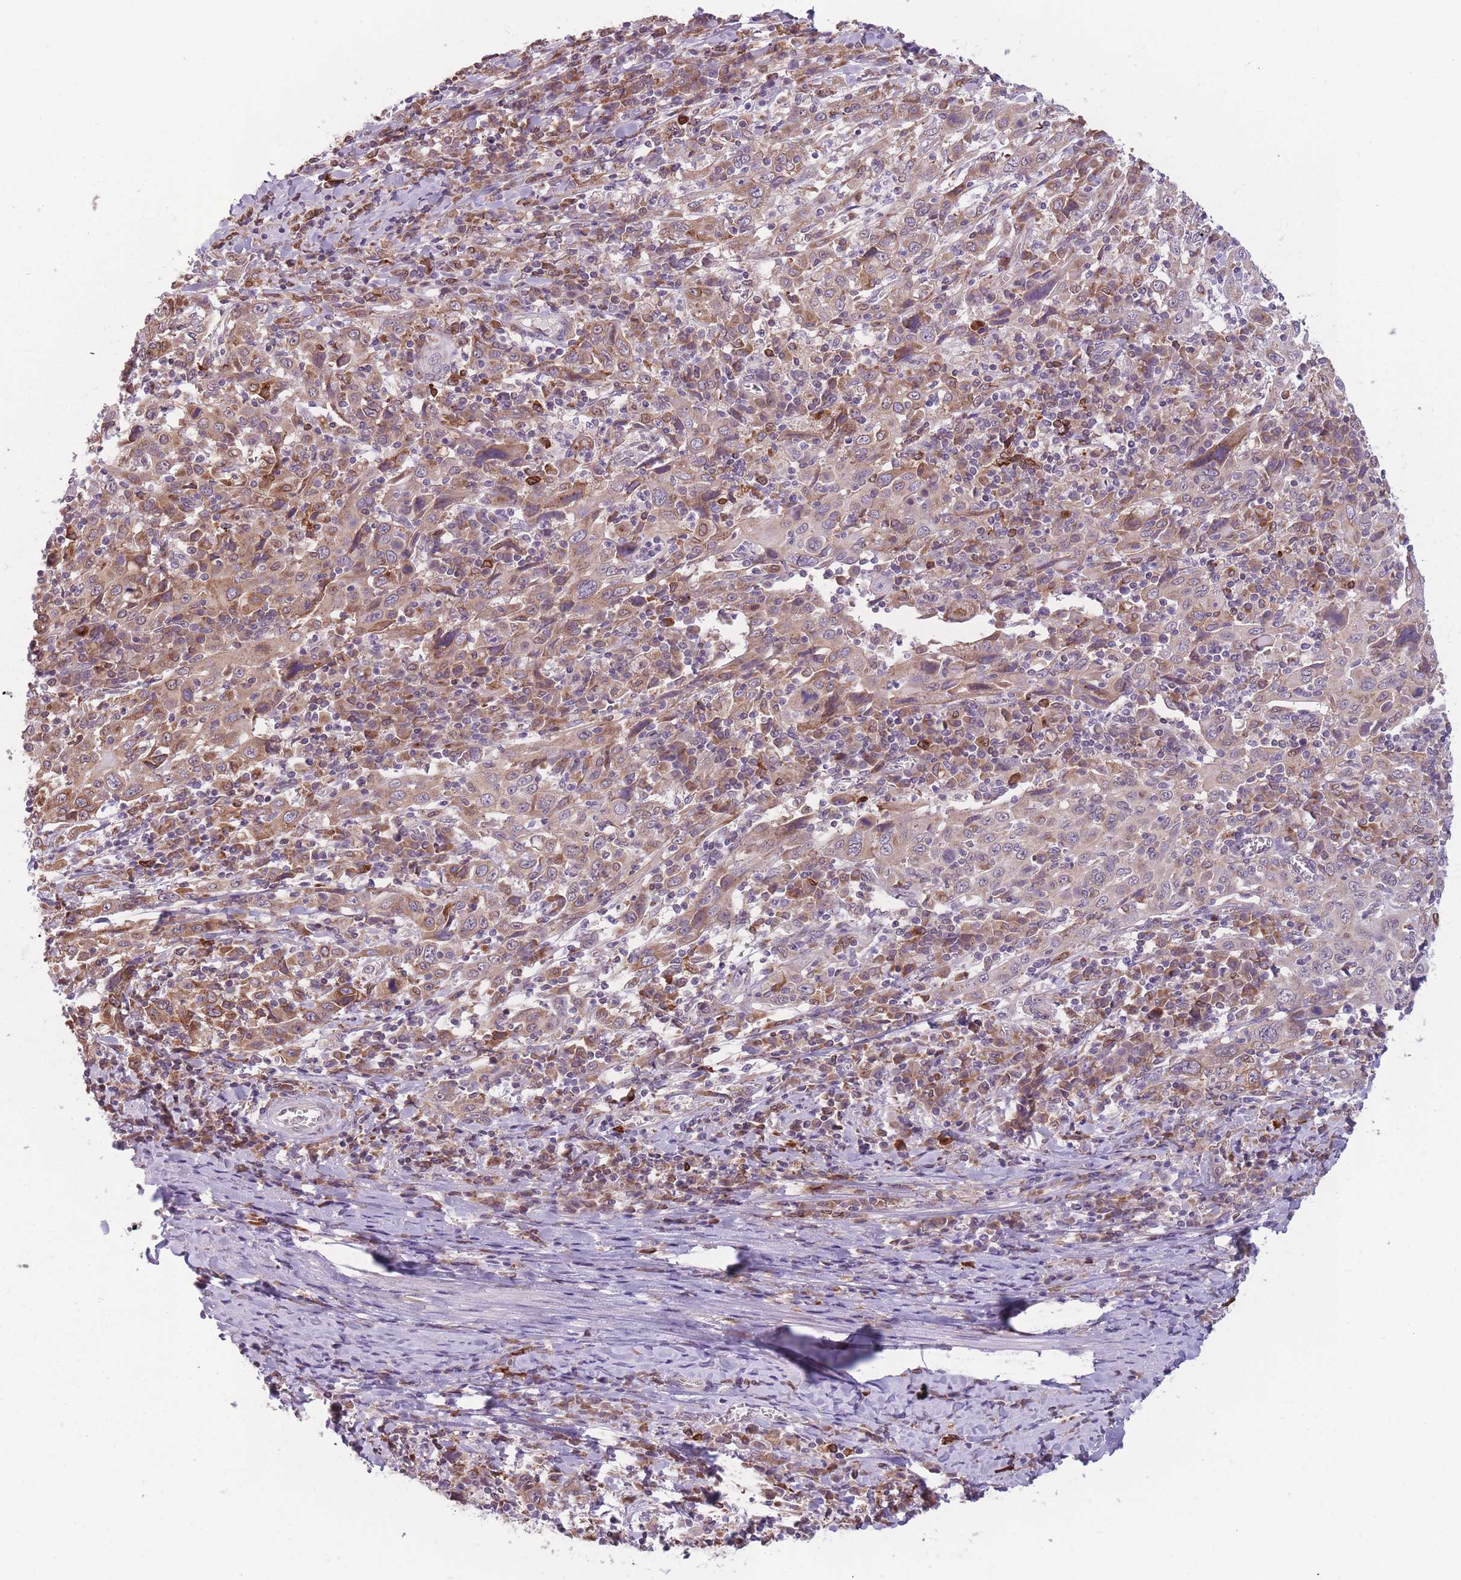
{"staining": {"intensity": "moderate", "quantity": ">75%", "location": "cytoplasmic/membranous"}, "tissue": "cervical cancer", "cell_type": "Tumor cells", "image_type": "cancer", "snomed": [{"axis": "morphology", "description": "Squamous cell carcinoma, NOS"}, {"axis": "topography", "description": "Cervix"}], "caption": "Protein staining exhibits moderate cytoplasmic/membranous positivity in about >75% of tumor cells in cervical squamous cell carcinoma.", "gene": "TMEM121", "patient": {"sex": "female", "age": 46}}